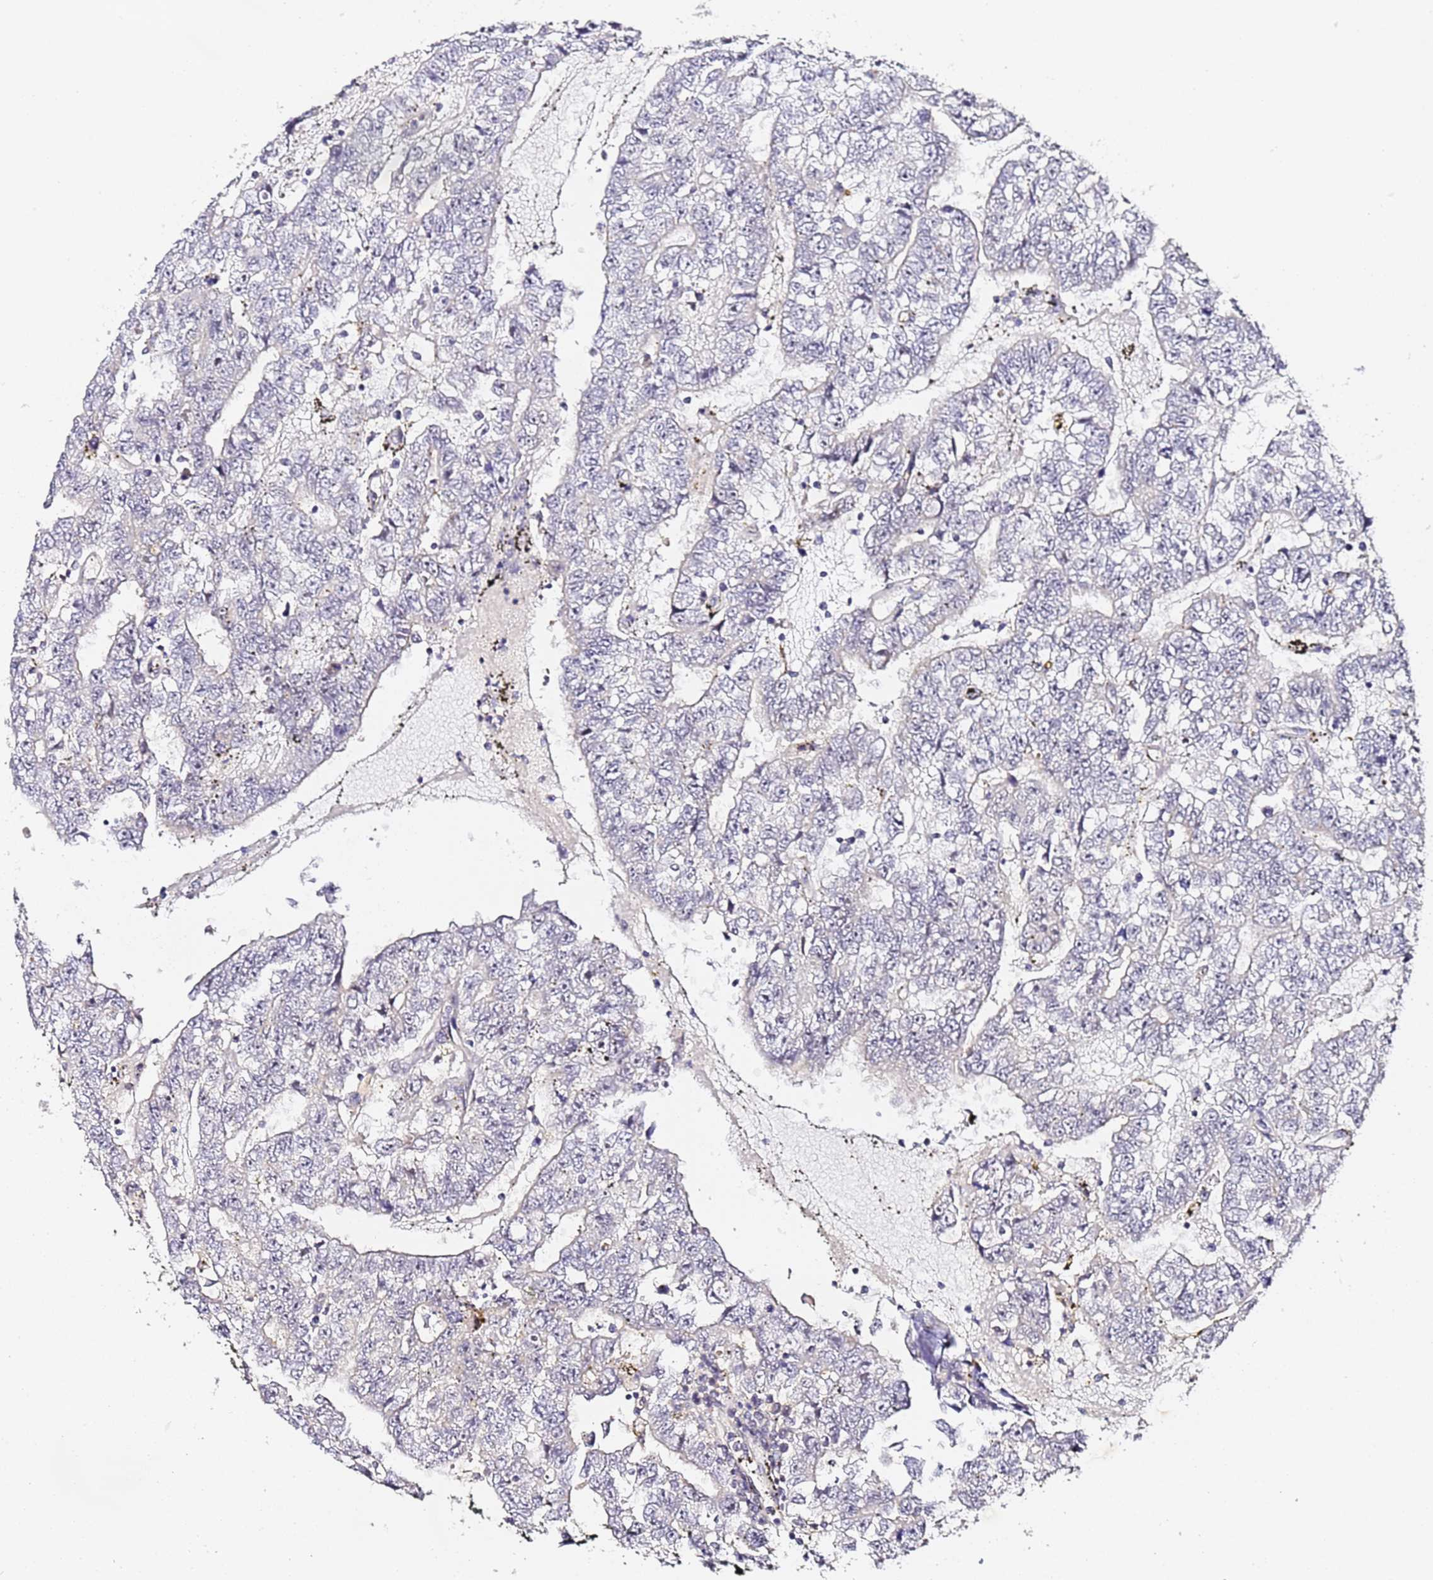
{"staining": {"intensity": "negative", "quantity": "none", "location": "none"}, "tissue": "testis cancer", "cell_type": "Tumor cells", "image_type": "cancer", "snomed": [{"axis": "morphology", "description": "Carcinoma, Embryonal, NOS"}, {"axis": "topography", "description": "Testis"}], "caption": "Tumor cells show no significant staining in testis cancer.", "gene": "LSM3", "patient": {"sex": "male", "age": 25}}